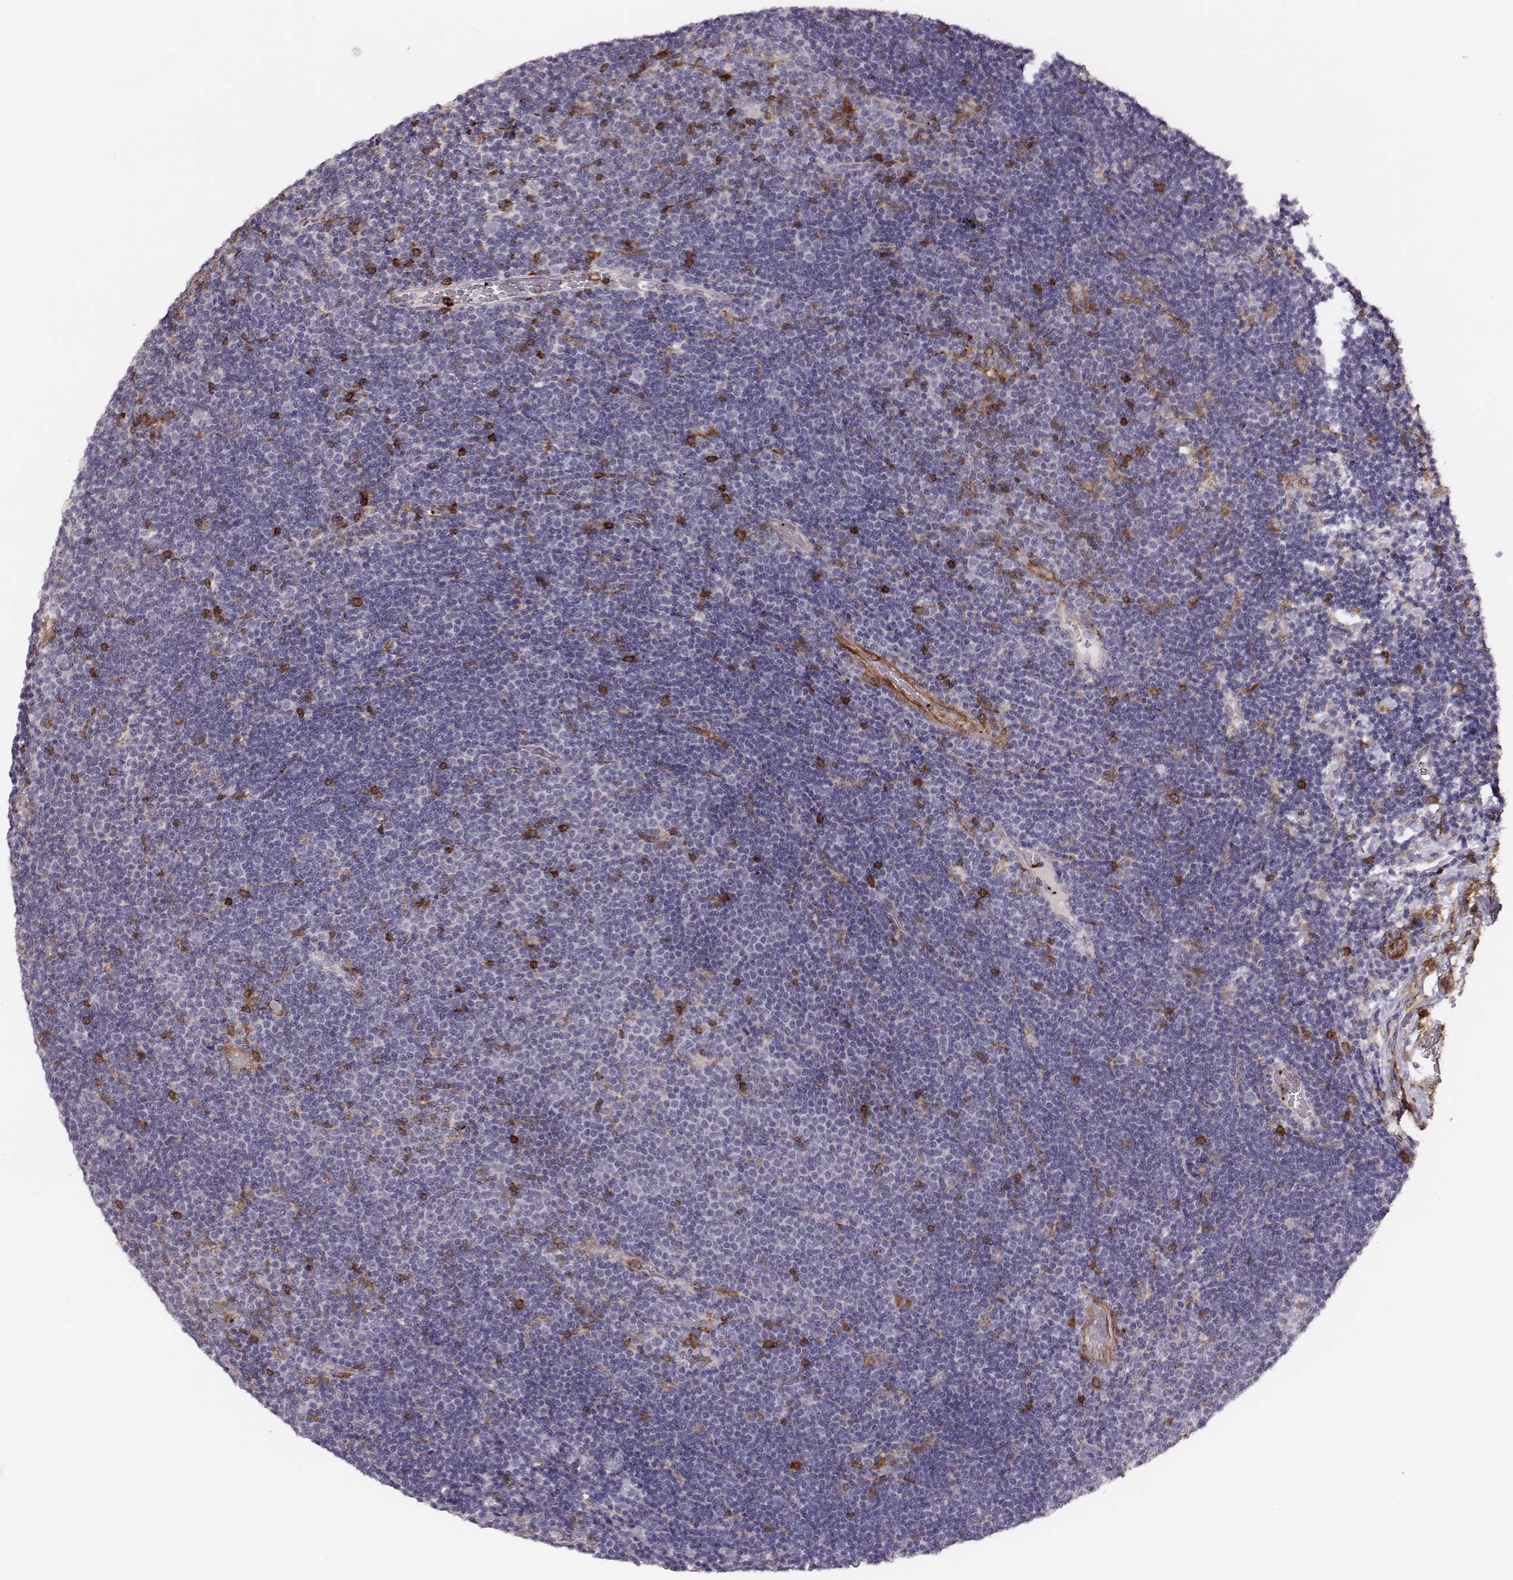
{"staining": {"intensity": "negative", "quantity": "none", "location": "none"}, "tissue": "lymphoma", "cell_type": "Tumor cells", "image_type": "cancer", "snomed": [{"axis": "morphology", "description": "Malignant lymphoma, non-Hodgkin's type, Low grade"}, {"axis": "topography", "description": "Brain"}], "caption": "Histopathology image shows no protein positivity in tumor cells of lymphoma tissue.", "gene": "ZYX", "patient": {"sex": "female", "age": 66}}